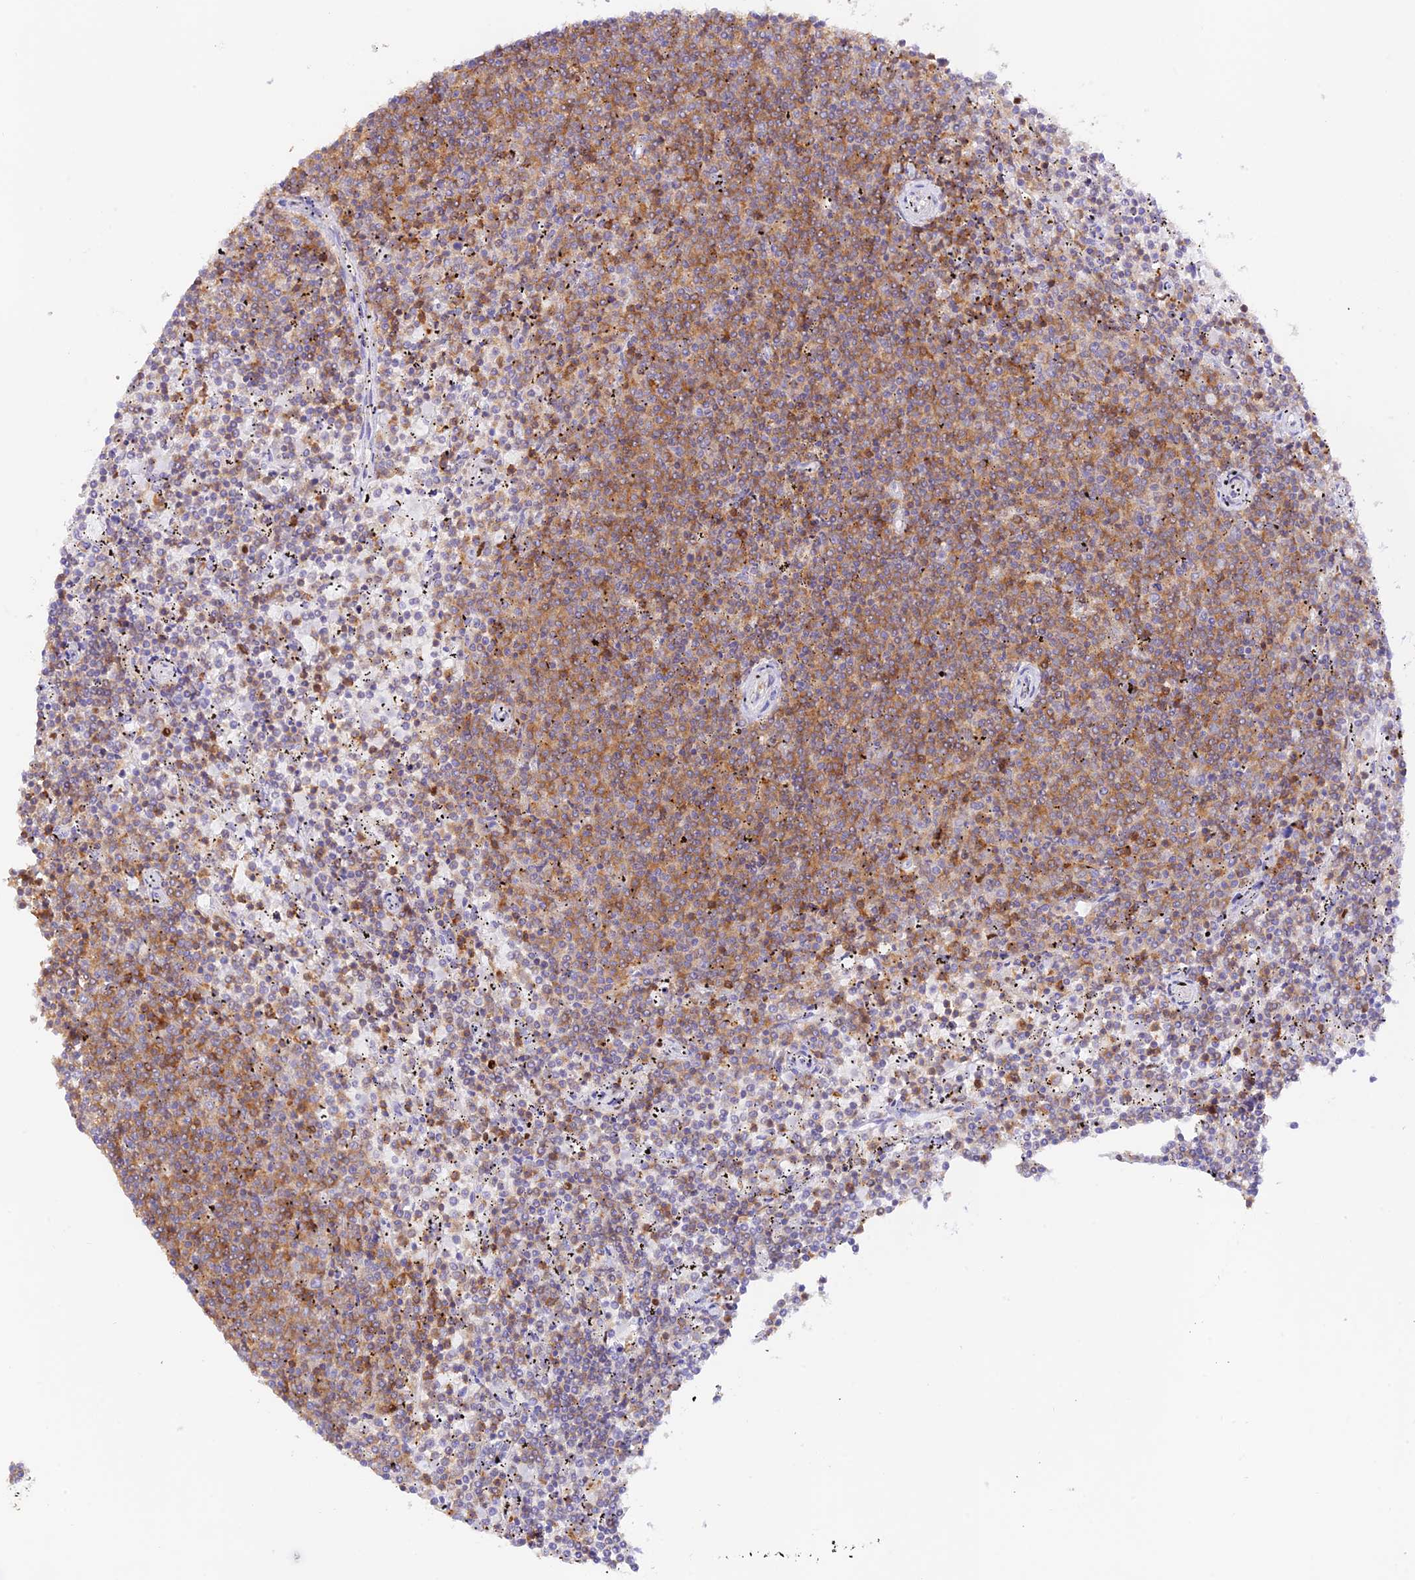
{"staining": {"intensity": "moderate", "quantity": "25%-75%", "location": "cytoplasmic/membranous"}, "tissue": "lymphoma", "cell_type": "Tumor cells", "image_type": "cancer", "snomed": [{"axis": "morphology", "description": "Malignant lymphoma, non-Hodgkin's type, Low grade"}, {"axis": "topography", "description": "Spleen"}], "caption": "The photomicrograph demonstrates a brown stain indicating the presence of a protein in the cytoplasmic/membranous of tumor cells in lymphoma. (IHC, brightfield microscopy, high magnification).", "gene": "DENND1C", "patient": {"sex": "female", "age": 50}}